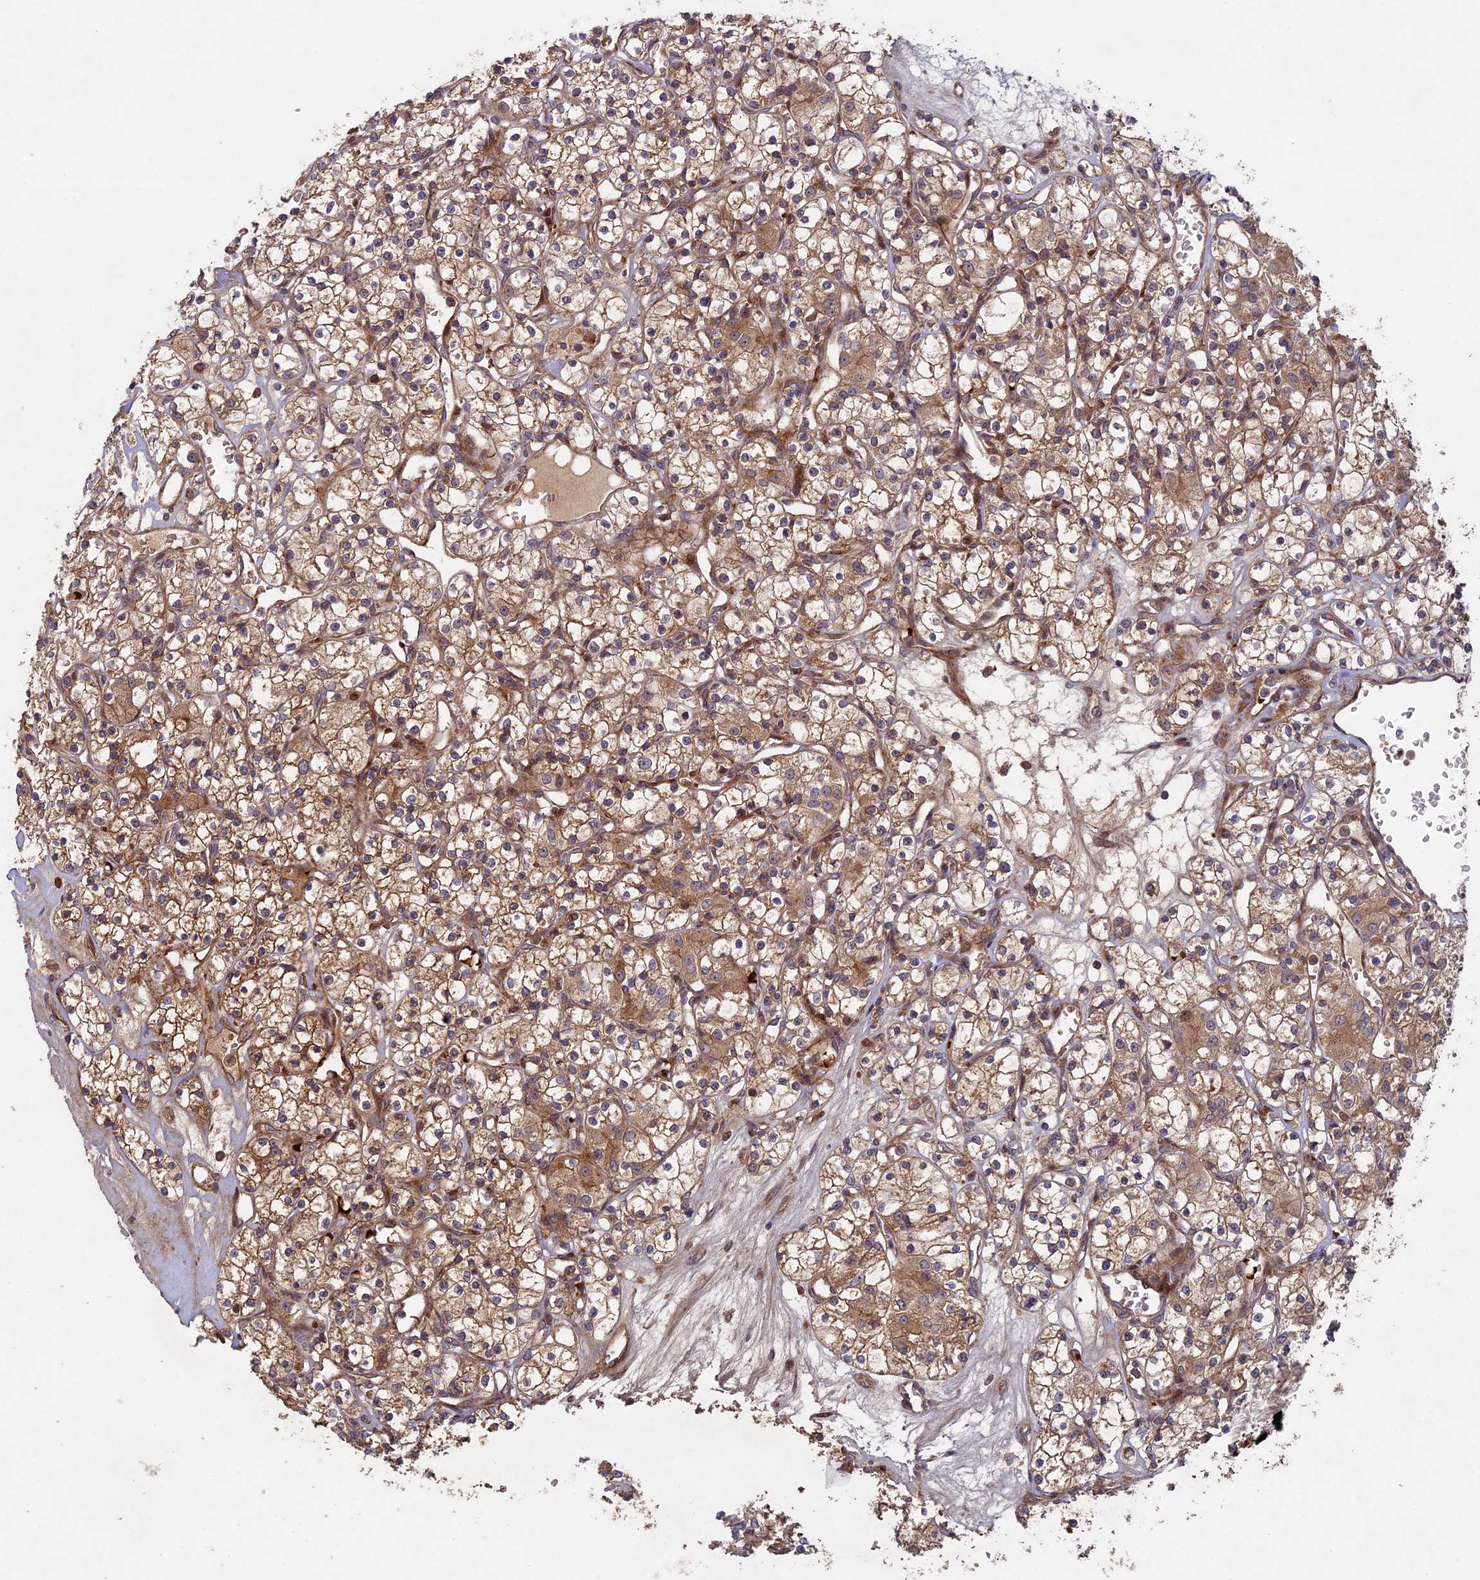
{"staining": {"intensity": "moderate", "quantity": "25%-75%", "location": "cytoplasmic/membranous"}, "tissue": "renal cancer", "cell_type": "Tumor cells", "image_type": "cancer", "snomed": [{"axis": "morphology", "description": "Adenocarcinoma, NOS"}, {"axis": "topography", "description": "Kidney"}], "caption": "The image shows a brown stain indicating the presence of a protein in the cytoplasmic/membranous of tumor cells in renal cancer (adenocarcinoma). The staining is performed using DAB brown chromogen to label protein expression. The nuclei are counter-stained blue using hematoxylin.", "gene": "RCCD1", "patient": {"sex": "female", "age": 59}}